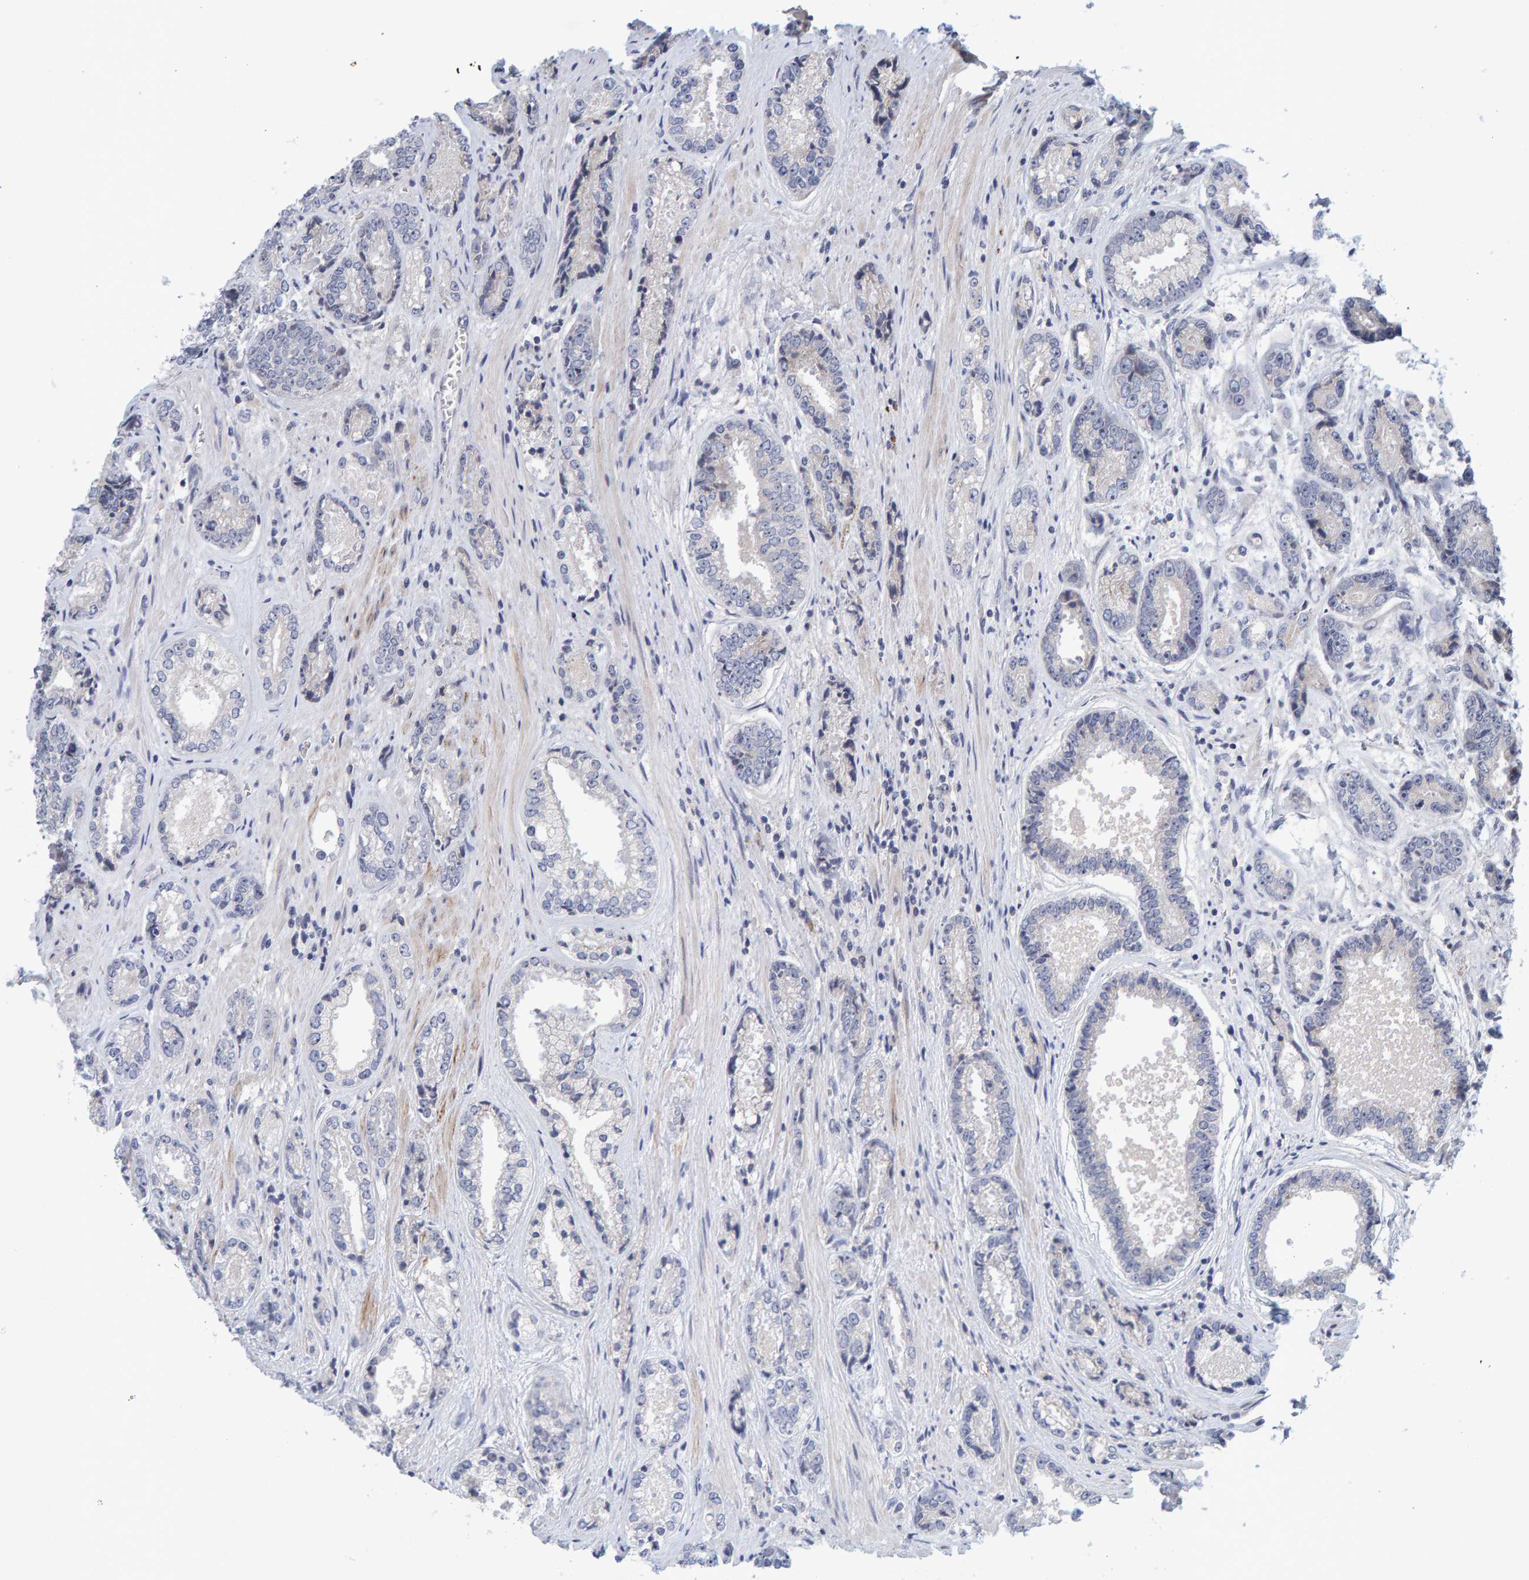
{"staining": {"intensity": "negative", "quantity": "none", "location": "none"}, "tissue": "prostate cancer", "cell_type": "Tumor cells", "image_type": "cancer", "snomed": [{"axis": "morphology", "description": "Adenocarcinoma, High grade"}, {"axis": "topography", "description": "Prostate"}], "caption": "Tumor cells are negative for protein expression in human prostate high-grade adenocarcinoma. (DAB immunohistochemistry, high magnification).", "gene": "ZNF77", "patient": {"sex": "male", "age": 61}}